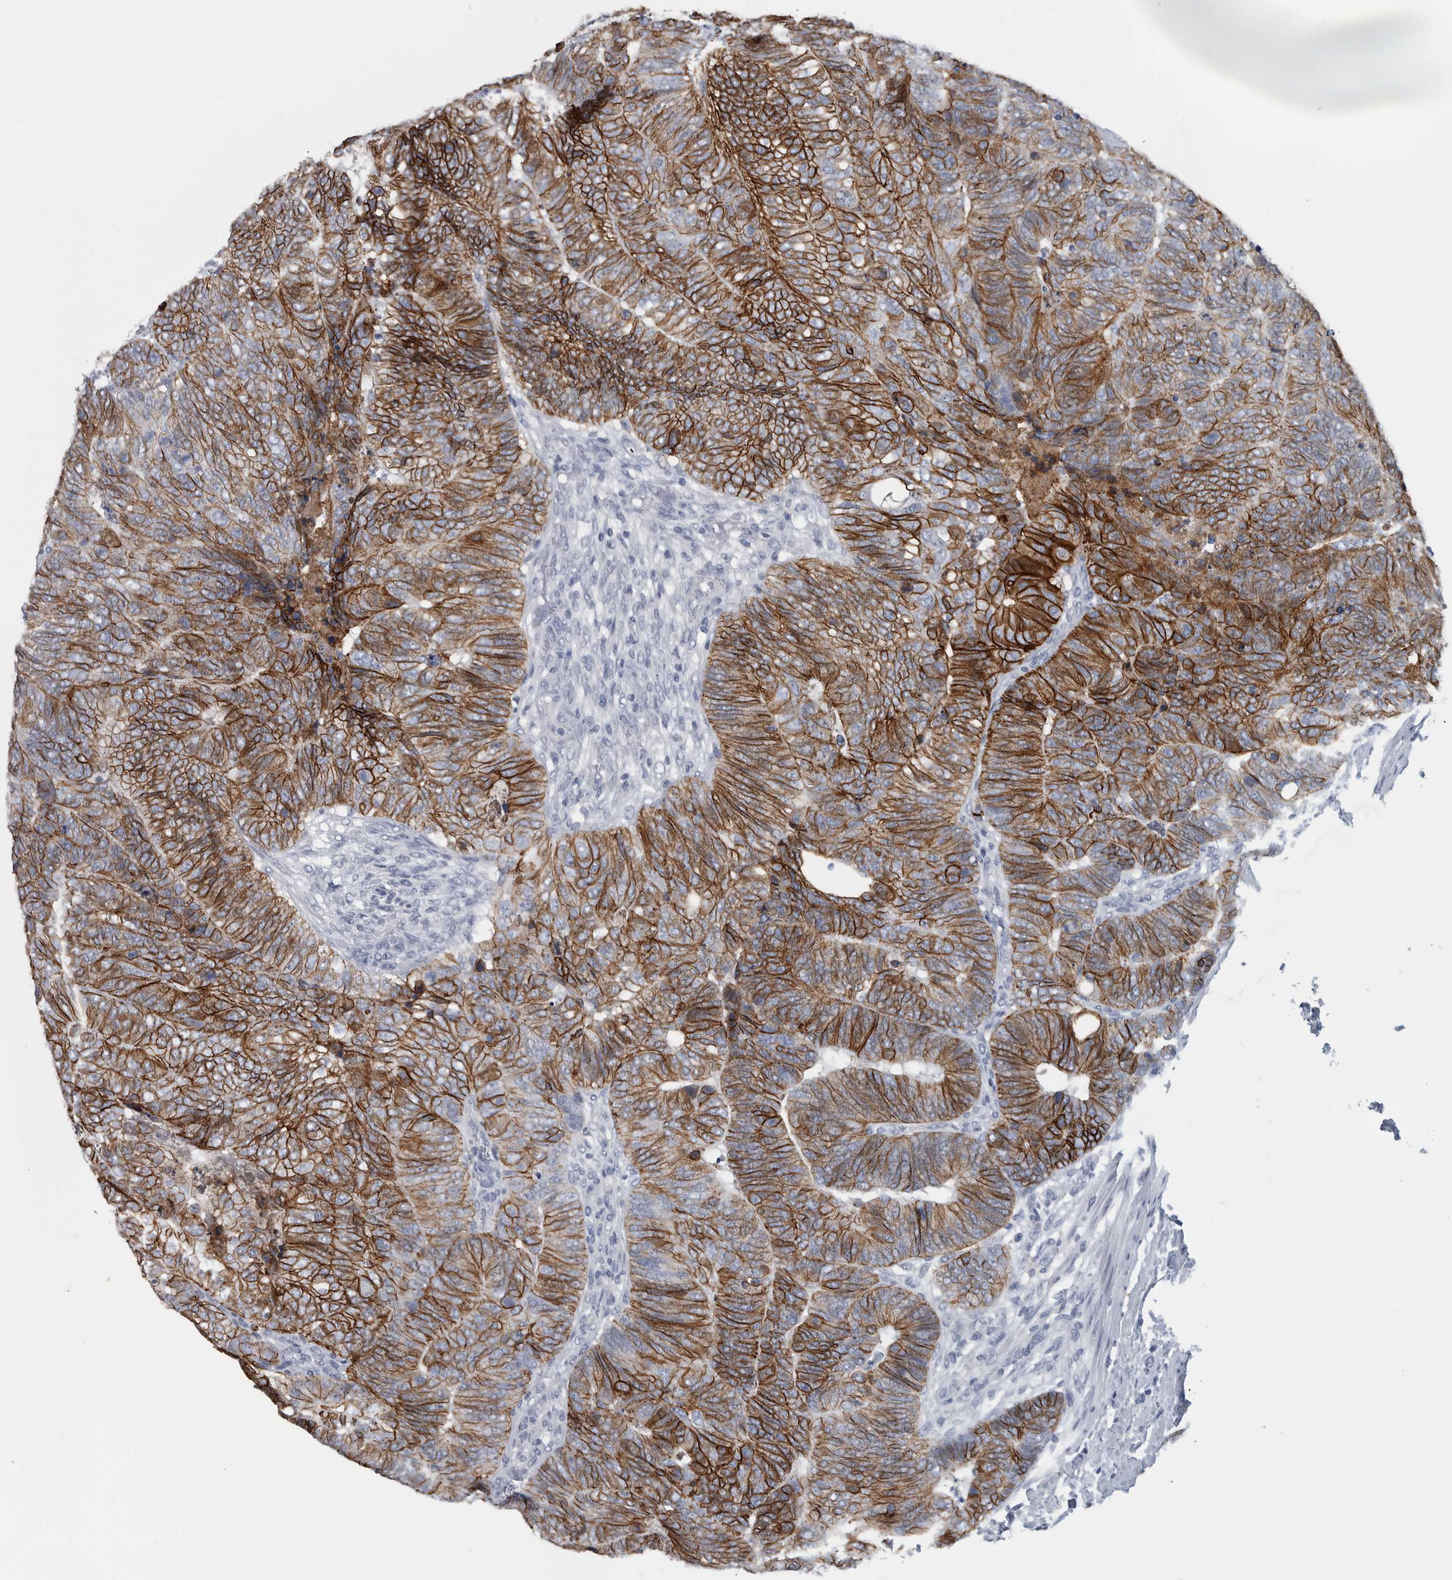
{"staining": {"intensity": "strong", "quantity": ">75%", "location": "cytoplasmic/membranous"}, "tissue": "colorectal cancer", "cell_type": "Tumor cells", "image_type": "cancer", "snomed": [{"axis": "morphology", "description": "Adenocarcinoma, NOS"}, {"axis": "topography", "description": "Colon"}], "caption": "There is high levels of strong cytoplasmic/membranous staining in tumor cells of adenocarcinoma (colorectal), as demonstrated by immunohistochemical staining (brown color).", "gene": "CDH17", "patient": {"sex": "female", "age": 67}}